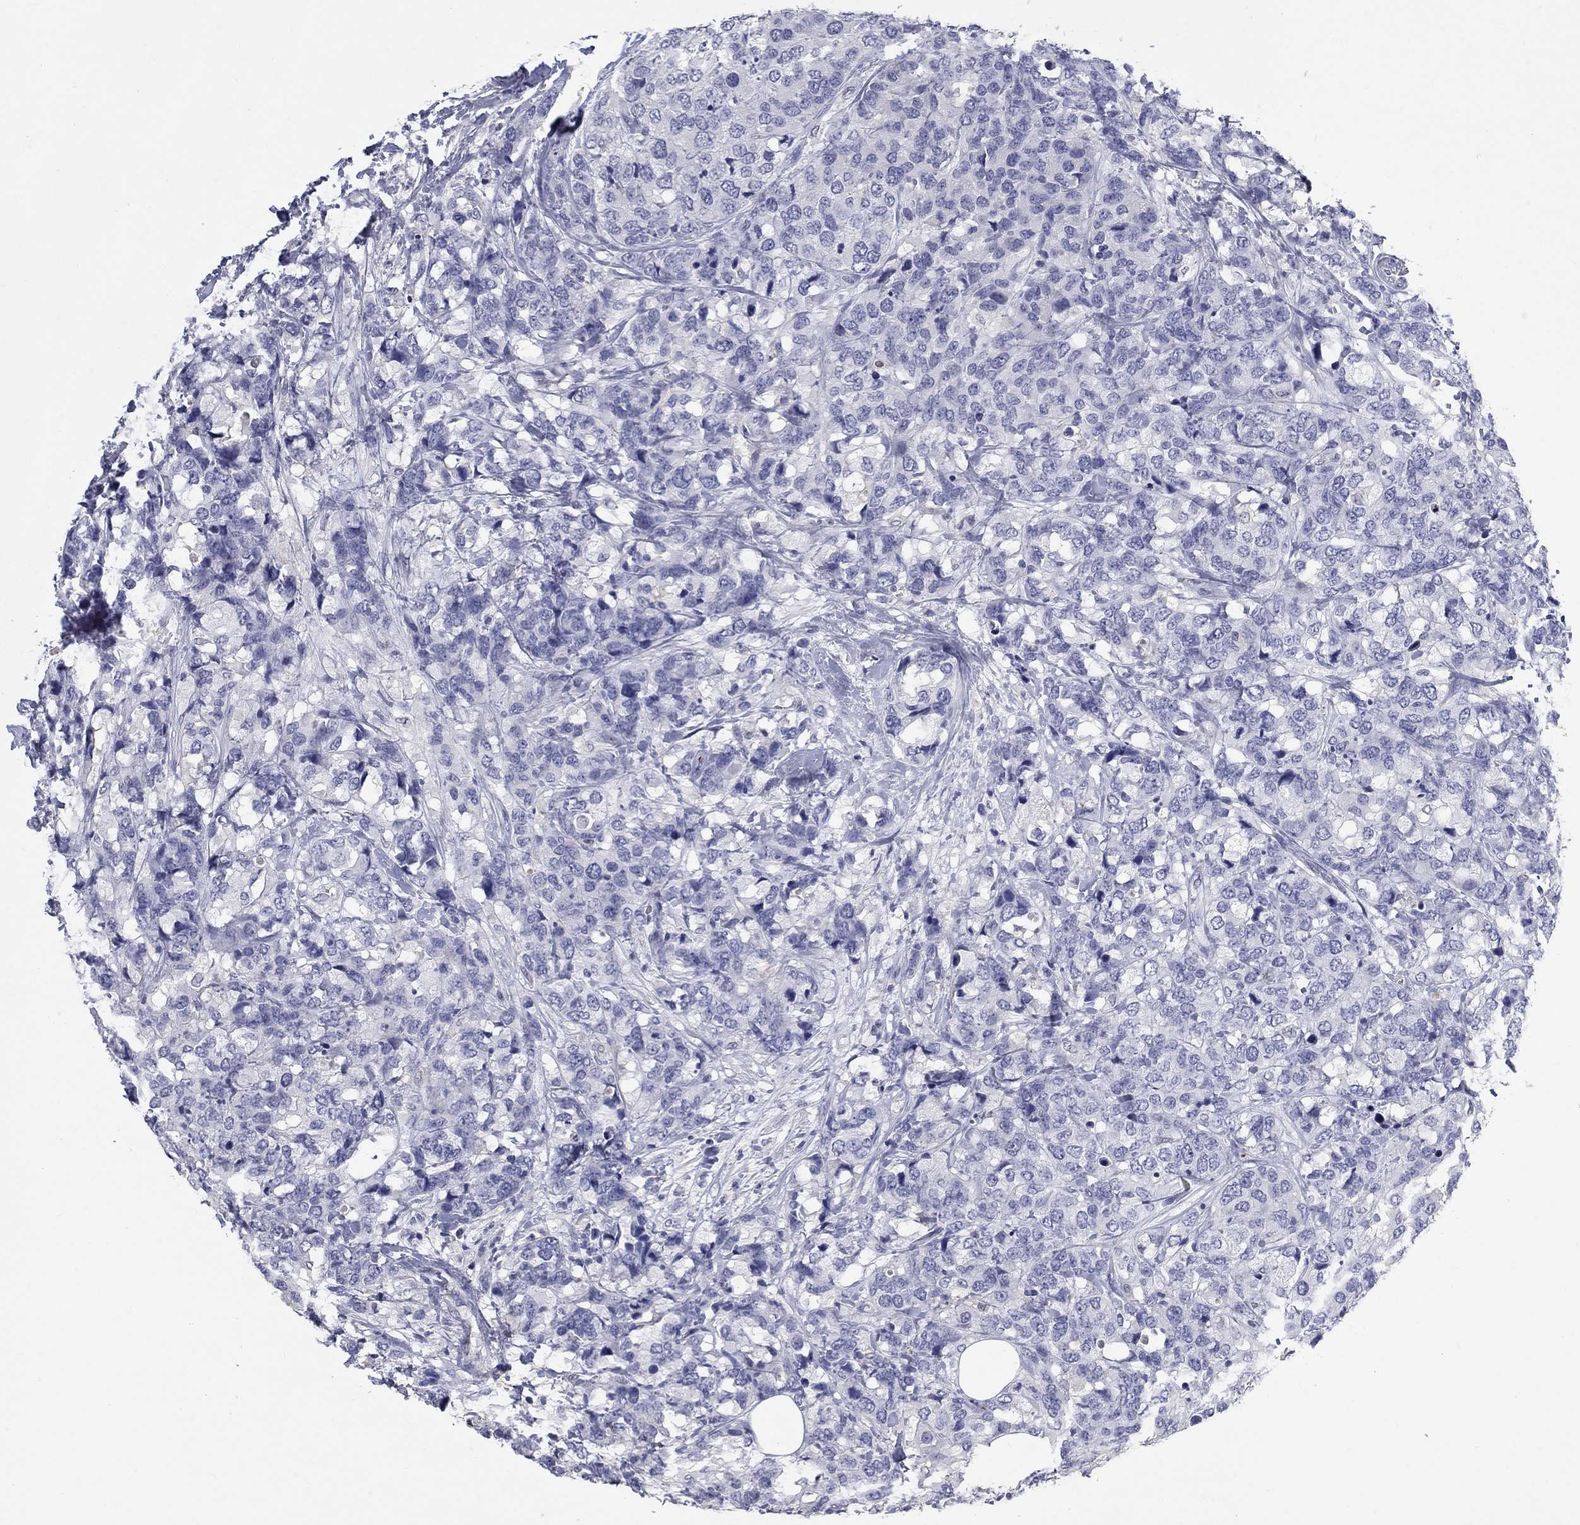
{"staining": {"intensity": "negative", "quantity": "none", "location": "none"}, "tissue": "breast cancer", "cell_type": "Tumor cells", "image_type": "cancer", "snomed": [{"axis": "morphology", "description": "Lobular carcinoma"}, {"axis": "topography", "description": "Breast"}], "caption": "Immunohistochemistry (IHC) image of neoplastic tissue: breast cancer stained with DAB (3,3'-diaminobenzidine) reveals no significant protein staining in tumor cells.", "gene": "PLEK", "patient": {"sex": "female", "age": 59}}